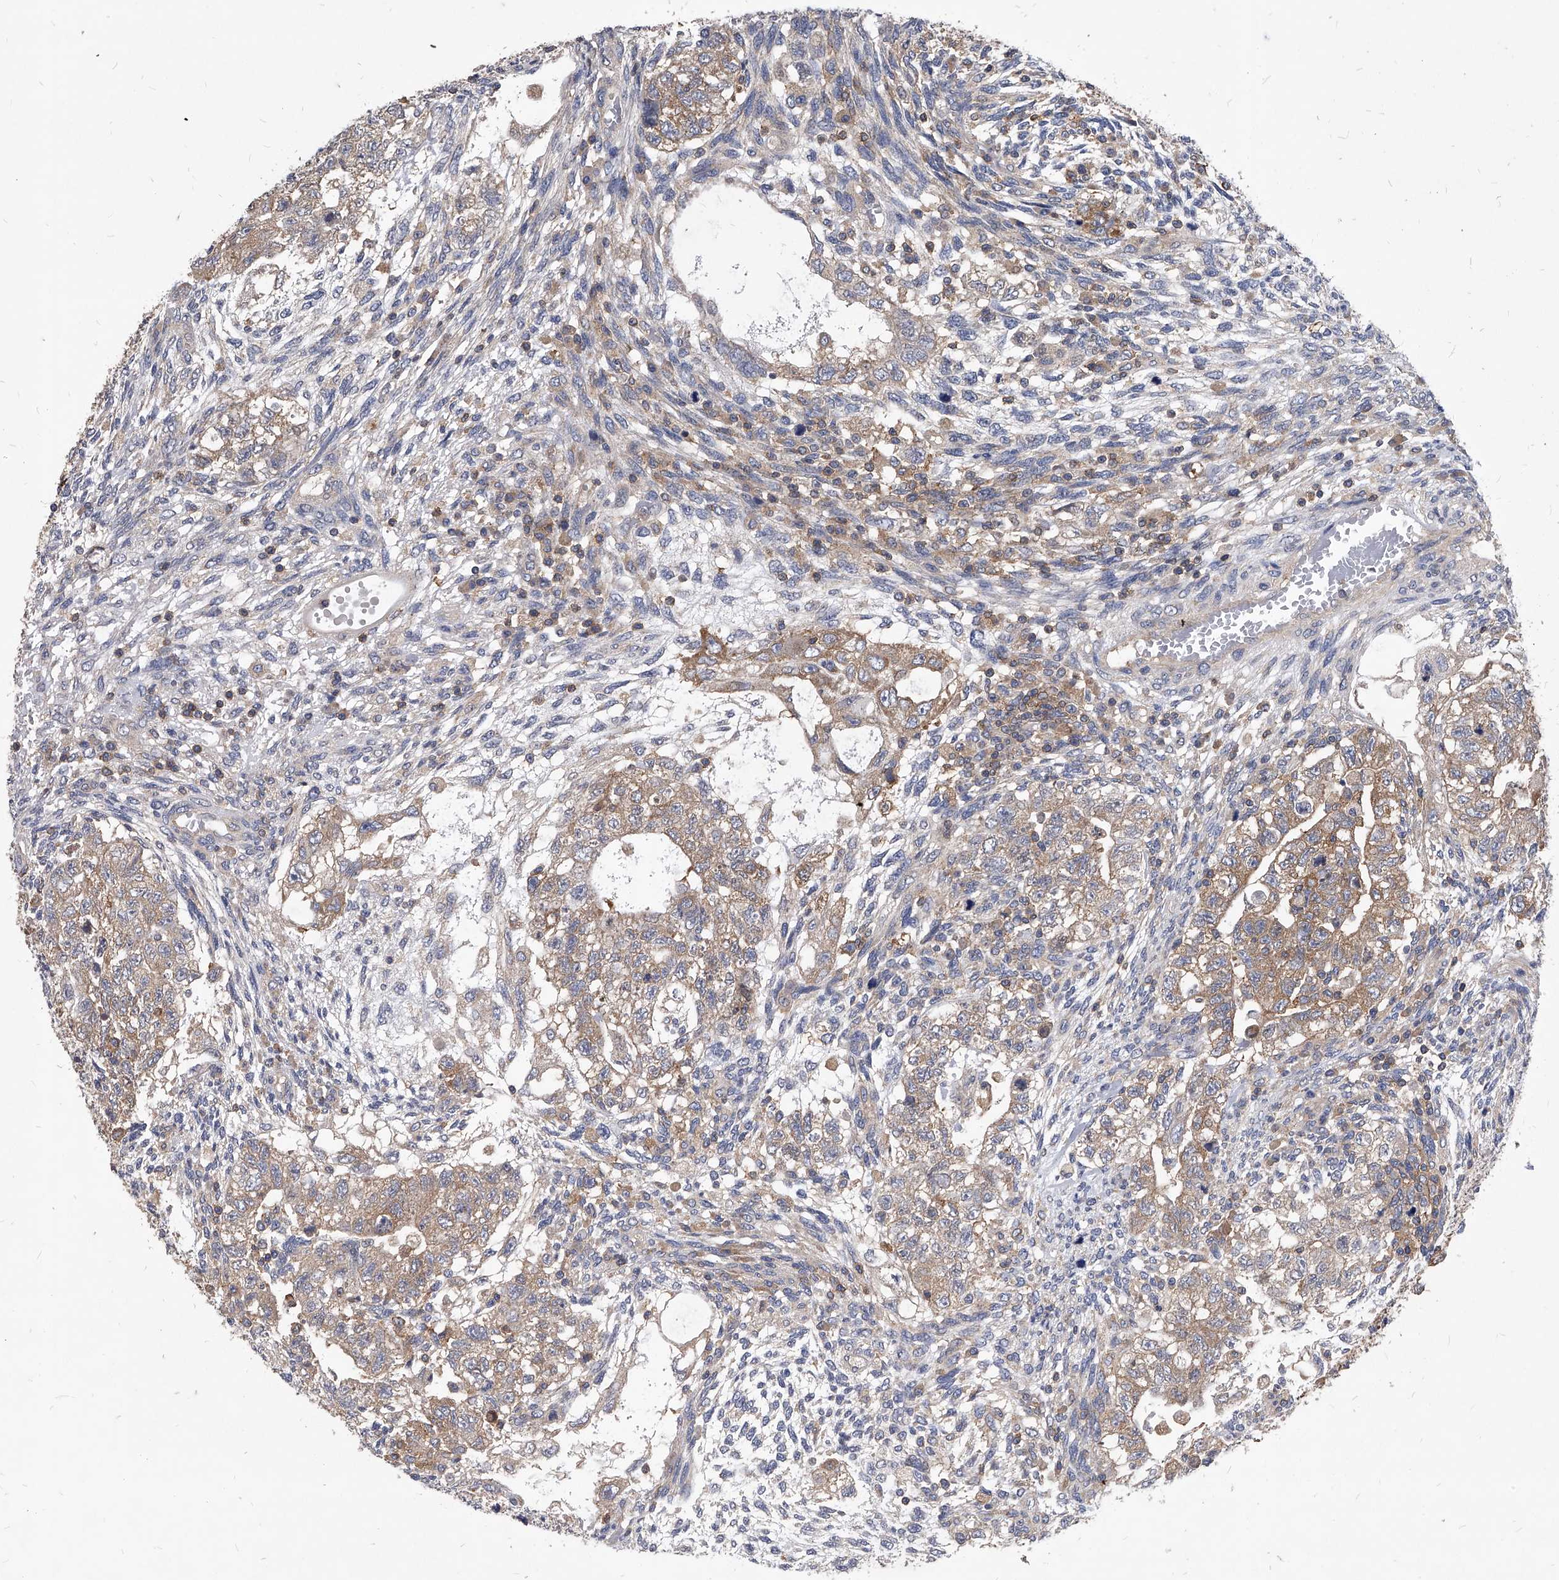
{"staining": {"intensity": "weak", "quantity": ">75%", "location": "cytoplasmic/membranous"}, "tissue": "testis cancer", "cell_type": "Tumor cells", "image_type": "cancer", "snomed": [{"axis": "morphology", "description": "Normal tissue, NOS"}, {"axis": "morphology", "description": "Carcinoma, Embryonal, NOS"}, {"axis": "topography", "description": "Testis"}], "caption": "Testis embryonal carcinoma stained with a brown dye displays weak cytoplasmic/membranous positive staining in approximately >75% of tumor cells.", "gene": "ATG5", "patient": {"sex": "male", "age": 36}}